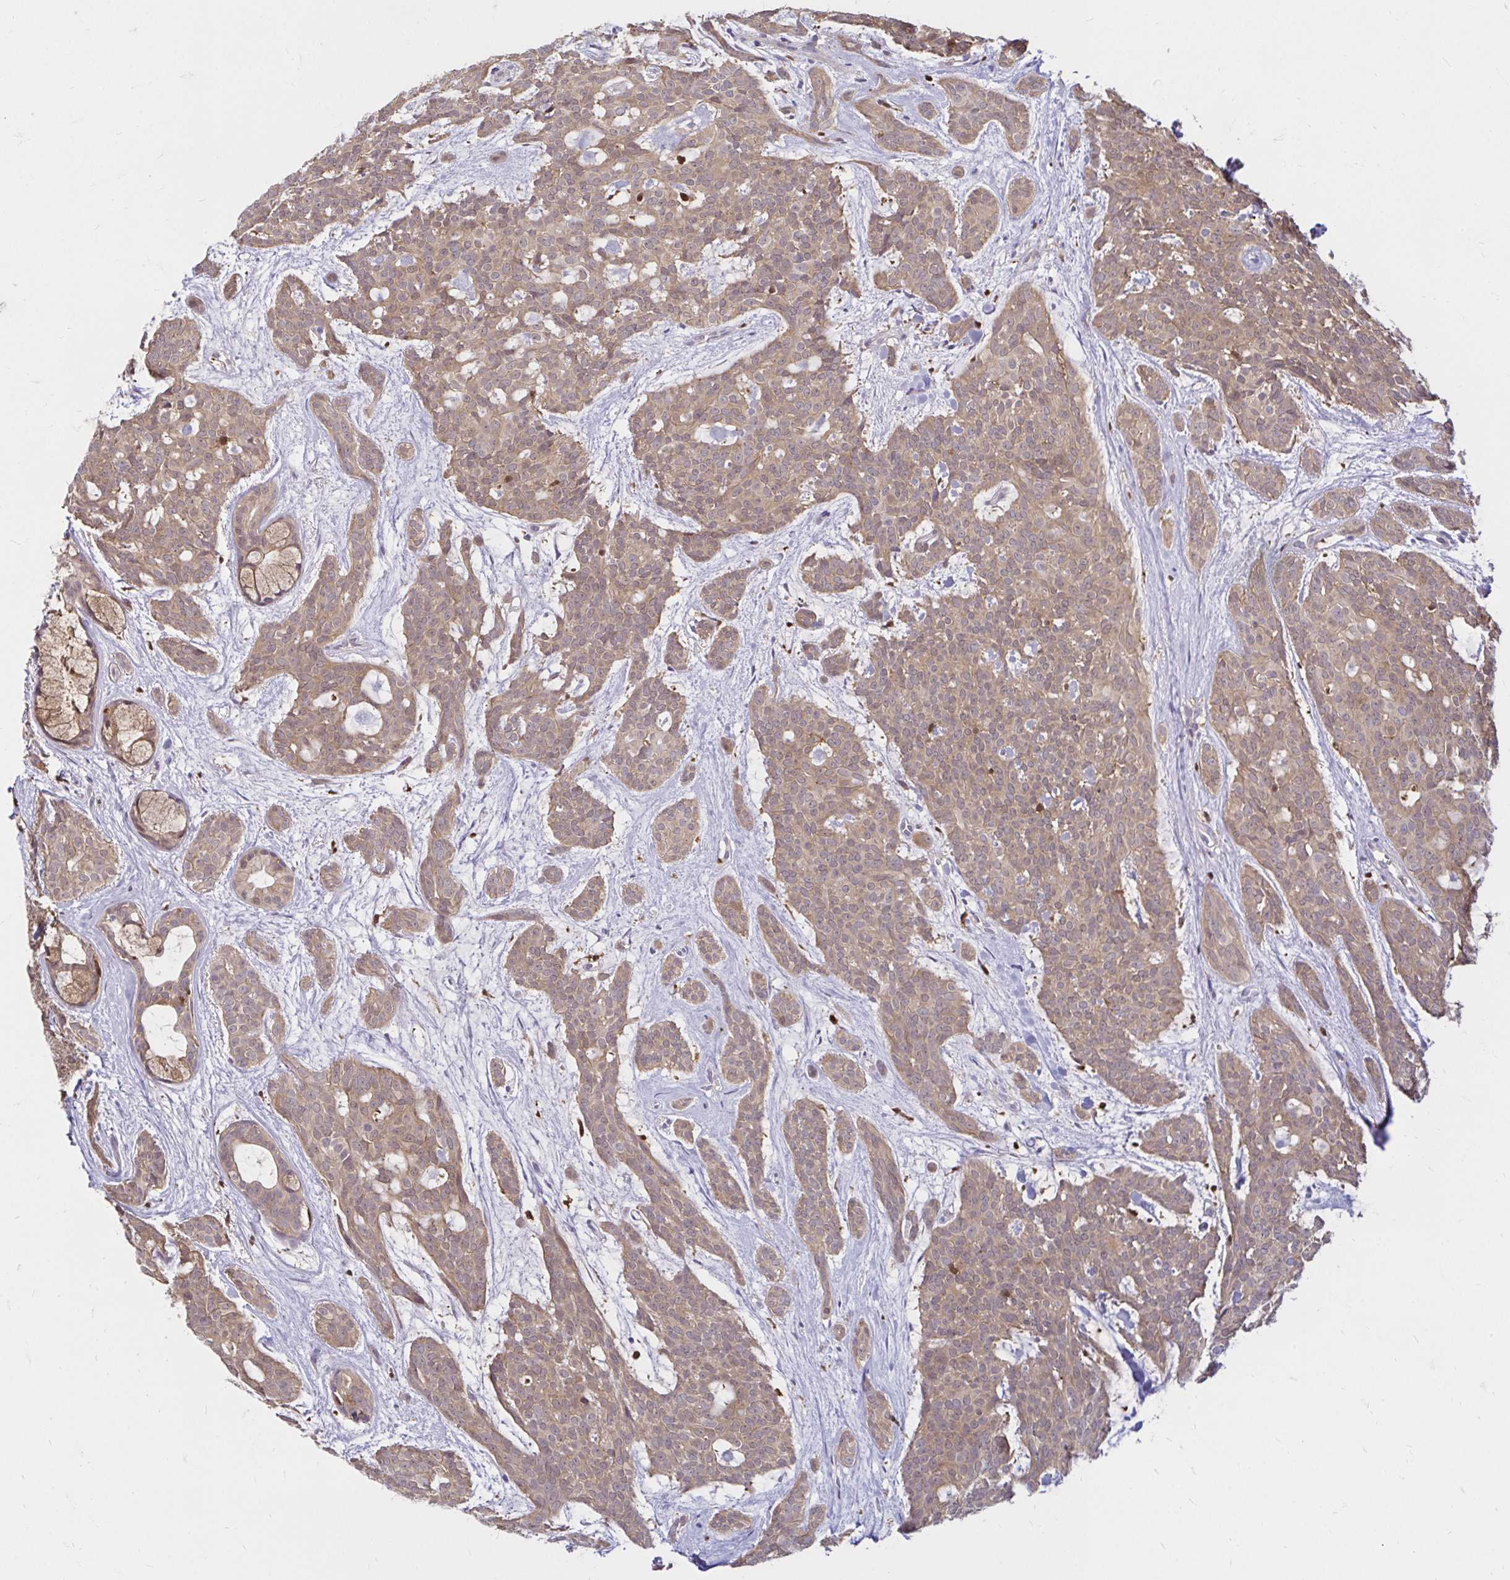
{"staining": {"intensity": "weak", "quantity": ">75%", "location": "cytoplasmic/membranous"}, "tissue": "head and neck cancer", "cell_type": "Tumor cells", "image_type": "cancer", "snomed": [{"axis": "morphology", "description": "Adenocarcinoma, NOS"}, {"axis": "topography", "description": "Head-Neck"}], "caption": "Immunohistochemistry image of adenocarcinoma (head and neck) stained for a protein (brown), which exhibits low levels of weak cytoplasmic/membranous positivity in approximately >75% of tumor cells.", "gene": "PYCARD", "patient": {"sex": "male", "age": 66}}